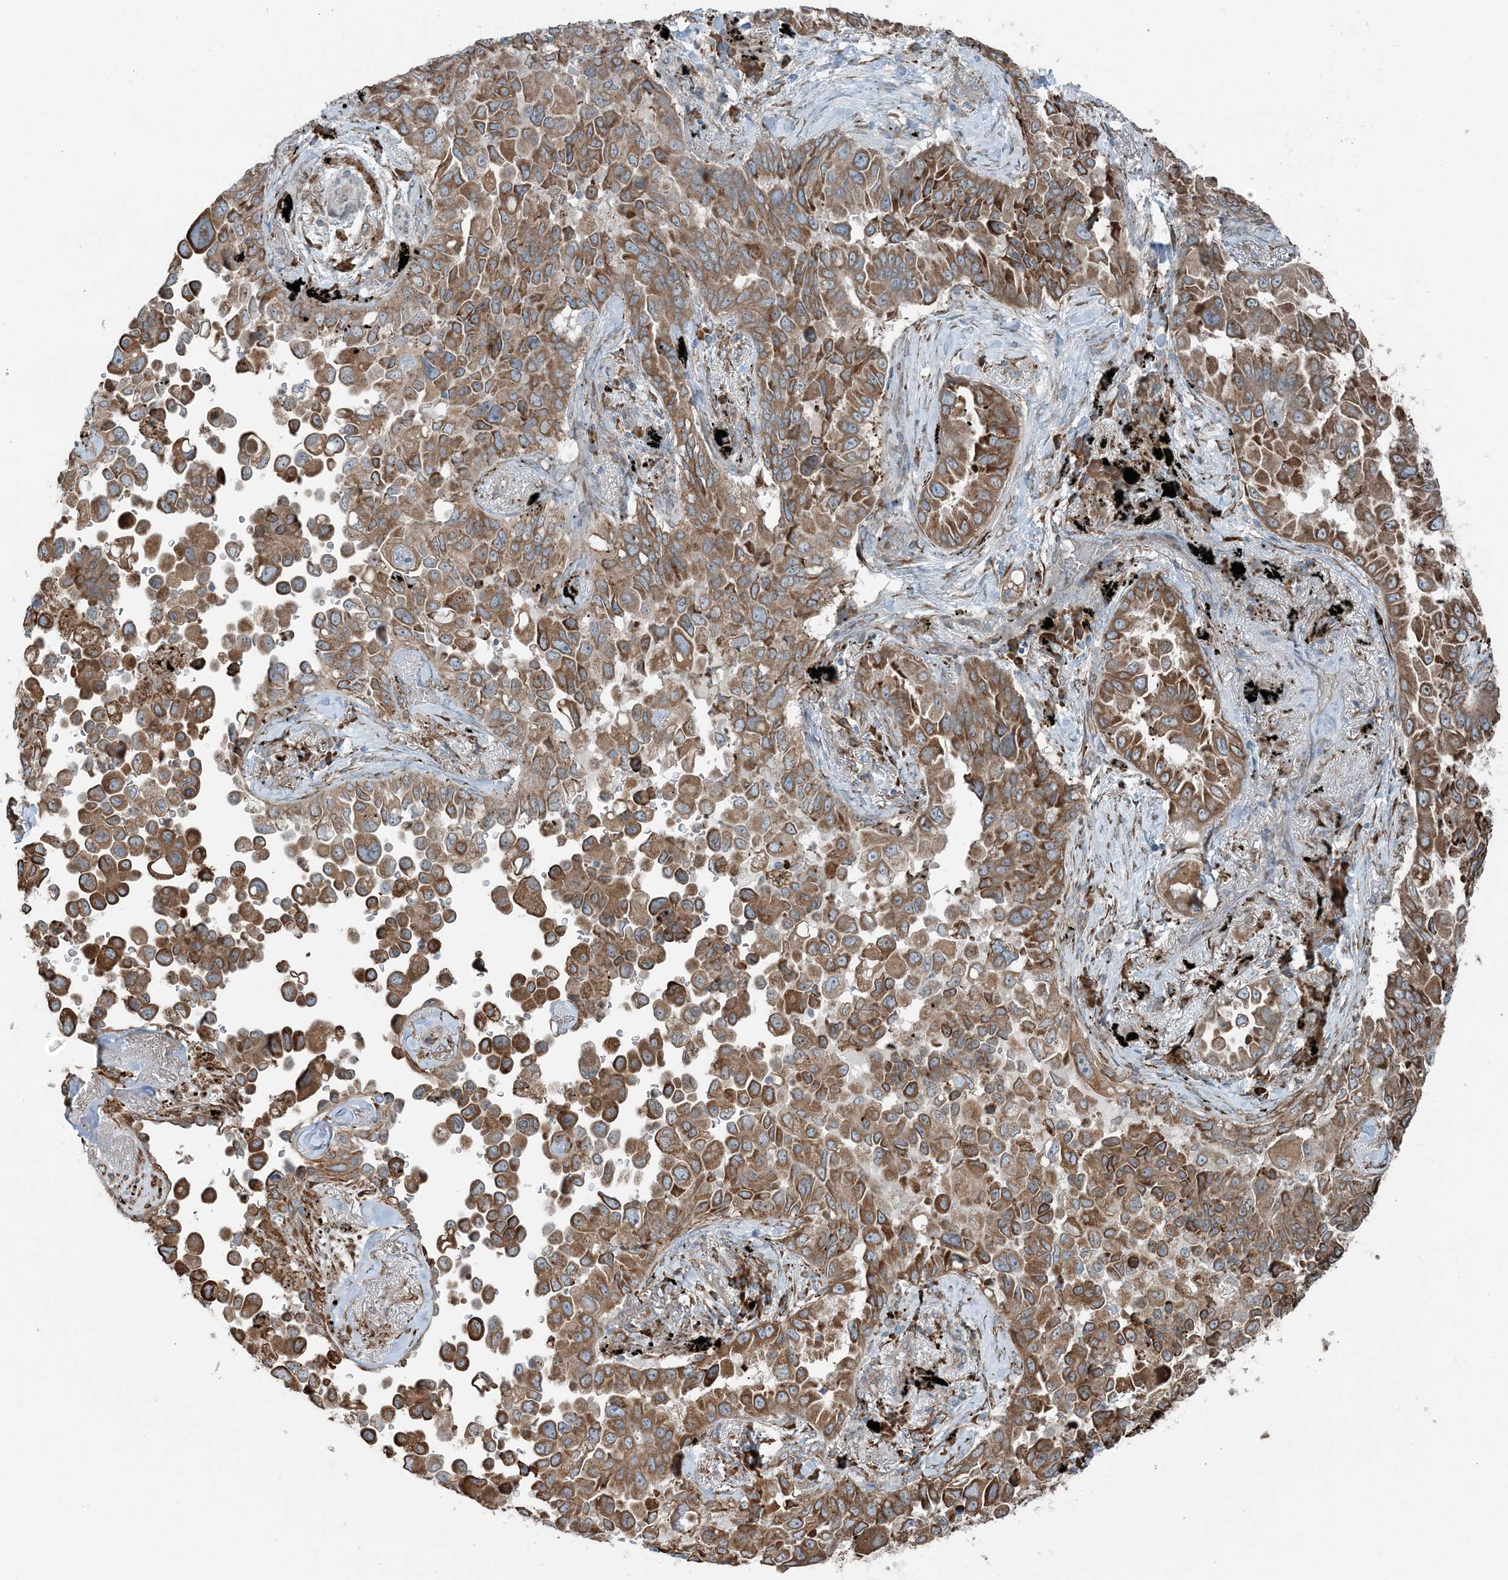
{"staining": {"intensity": "moderate", "quantity": ">75%", "location": "cytoplasmic/membranous"}, "tissue": "lung cancer", "cell_type": "Tumor cells", "image_type": "cancer", "snomed": [{"axis": "morphology", "description": "Adenocarcinoma, NOS"}, {"axis": "topography", "description": "Lung"}], "caption": "IHC histopathology image of neoplastic tissue: human lung adenocarcinoma stained using IHC shows medium levels of moderate protein expression localized specifically in the cytoplasmic/membranous of tumor cells, appearing as a cytoplasmic/membranous brown color.", "gene": "CERKL", "patient": {"sex": "female", "age": 67}}